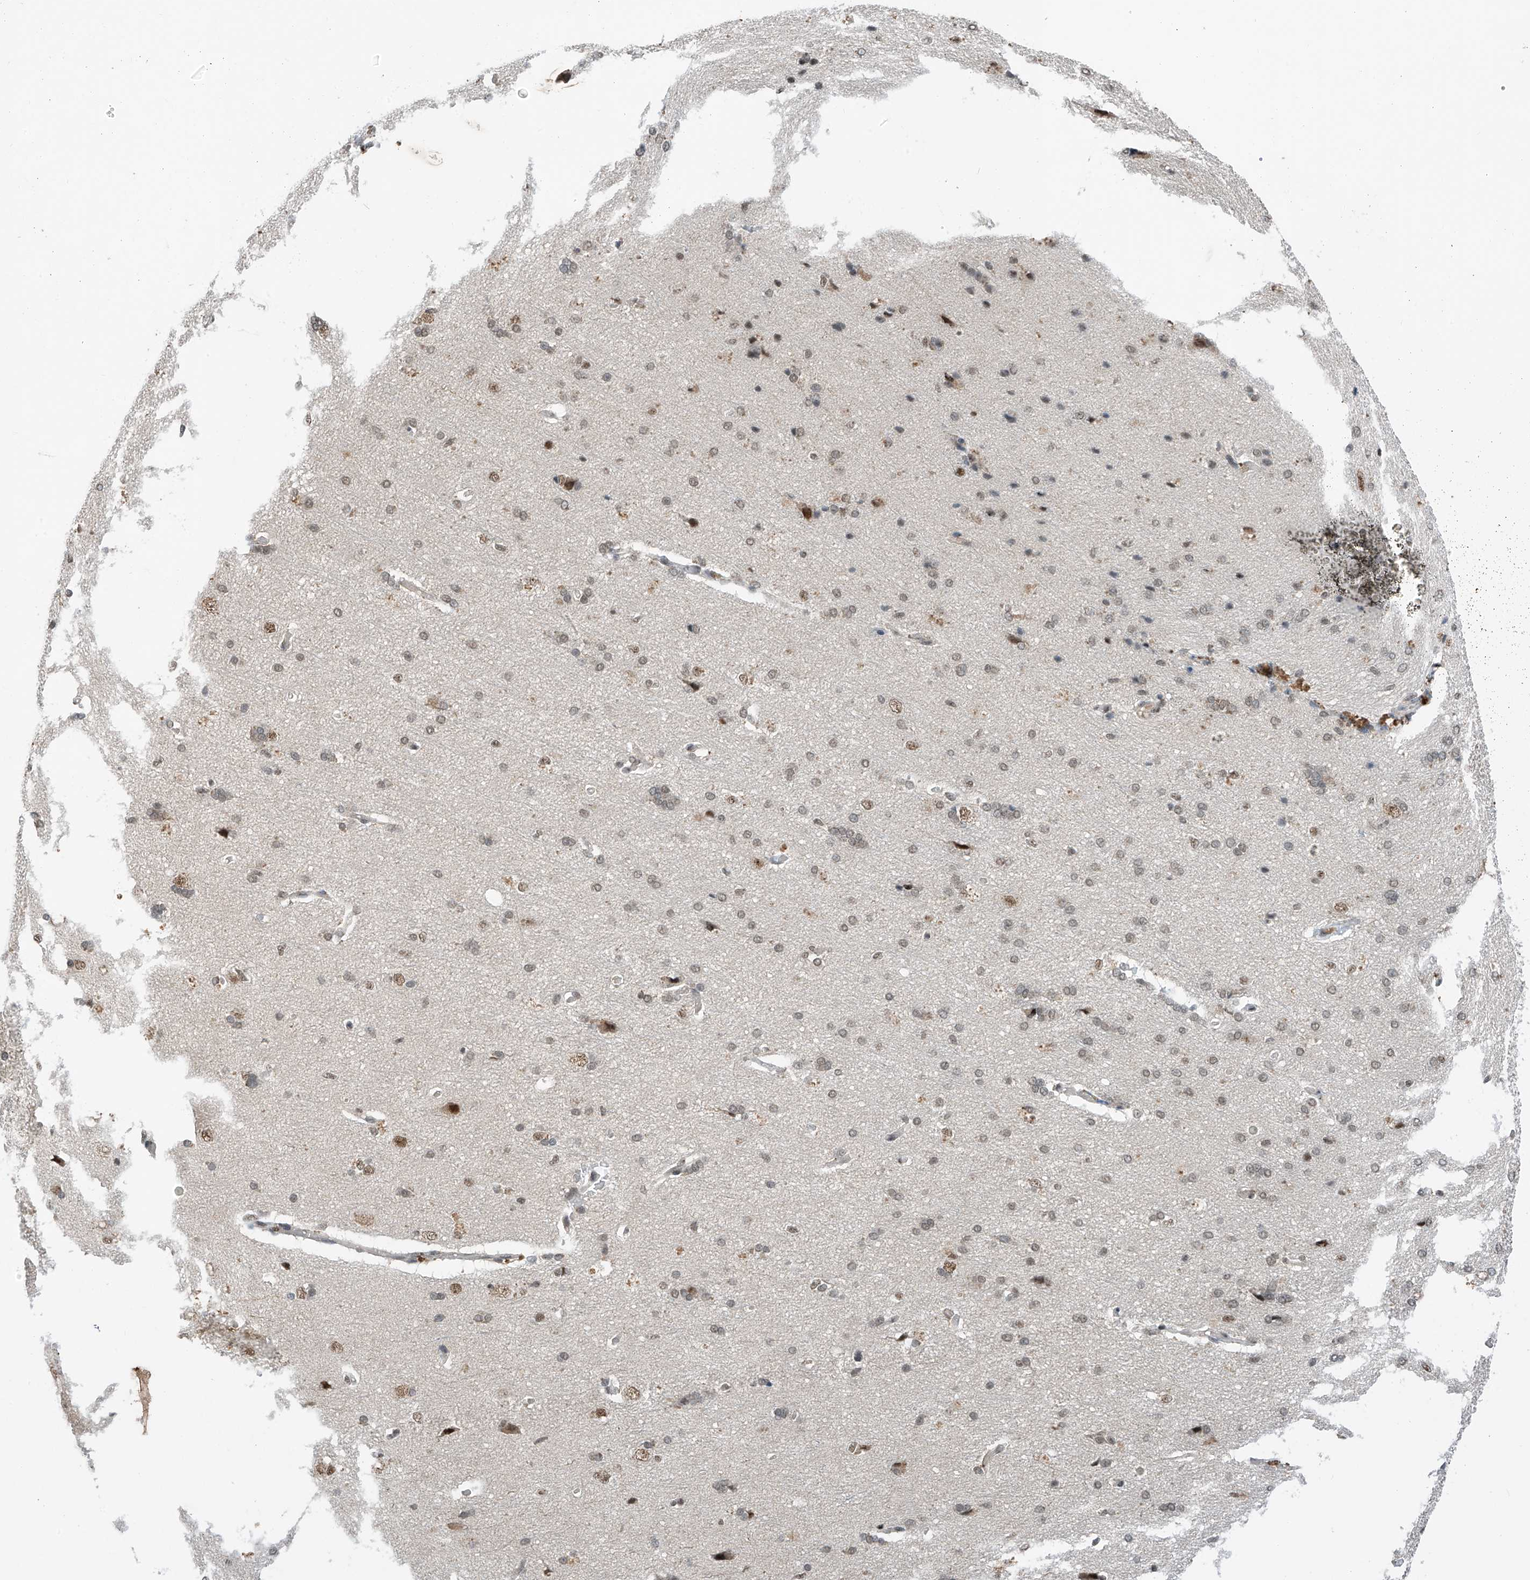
{"staining": {"intensity": "weak", "quantity": "25%-75%", "location": "cytoplasmic/membranous,nuclear"}, "tissue": "cerebral cortex", "cell_type": "Endothelial cells", "image_type": "normal", "snomed": [{"axis": "morphology", "description": "Normal tissue, NOS"}, {"axis": "topography", "description": "Cerebral cortex"}], "caption": "Weak cytoplasmic/membranous,nuclear expression for a protein is appreciated in about 25%-75% of endothelial cells of benign cerebral cortex using IHC.", "gene": "RPAIN", "patient": {"sex": "male", "age": 62}}